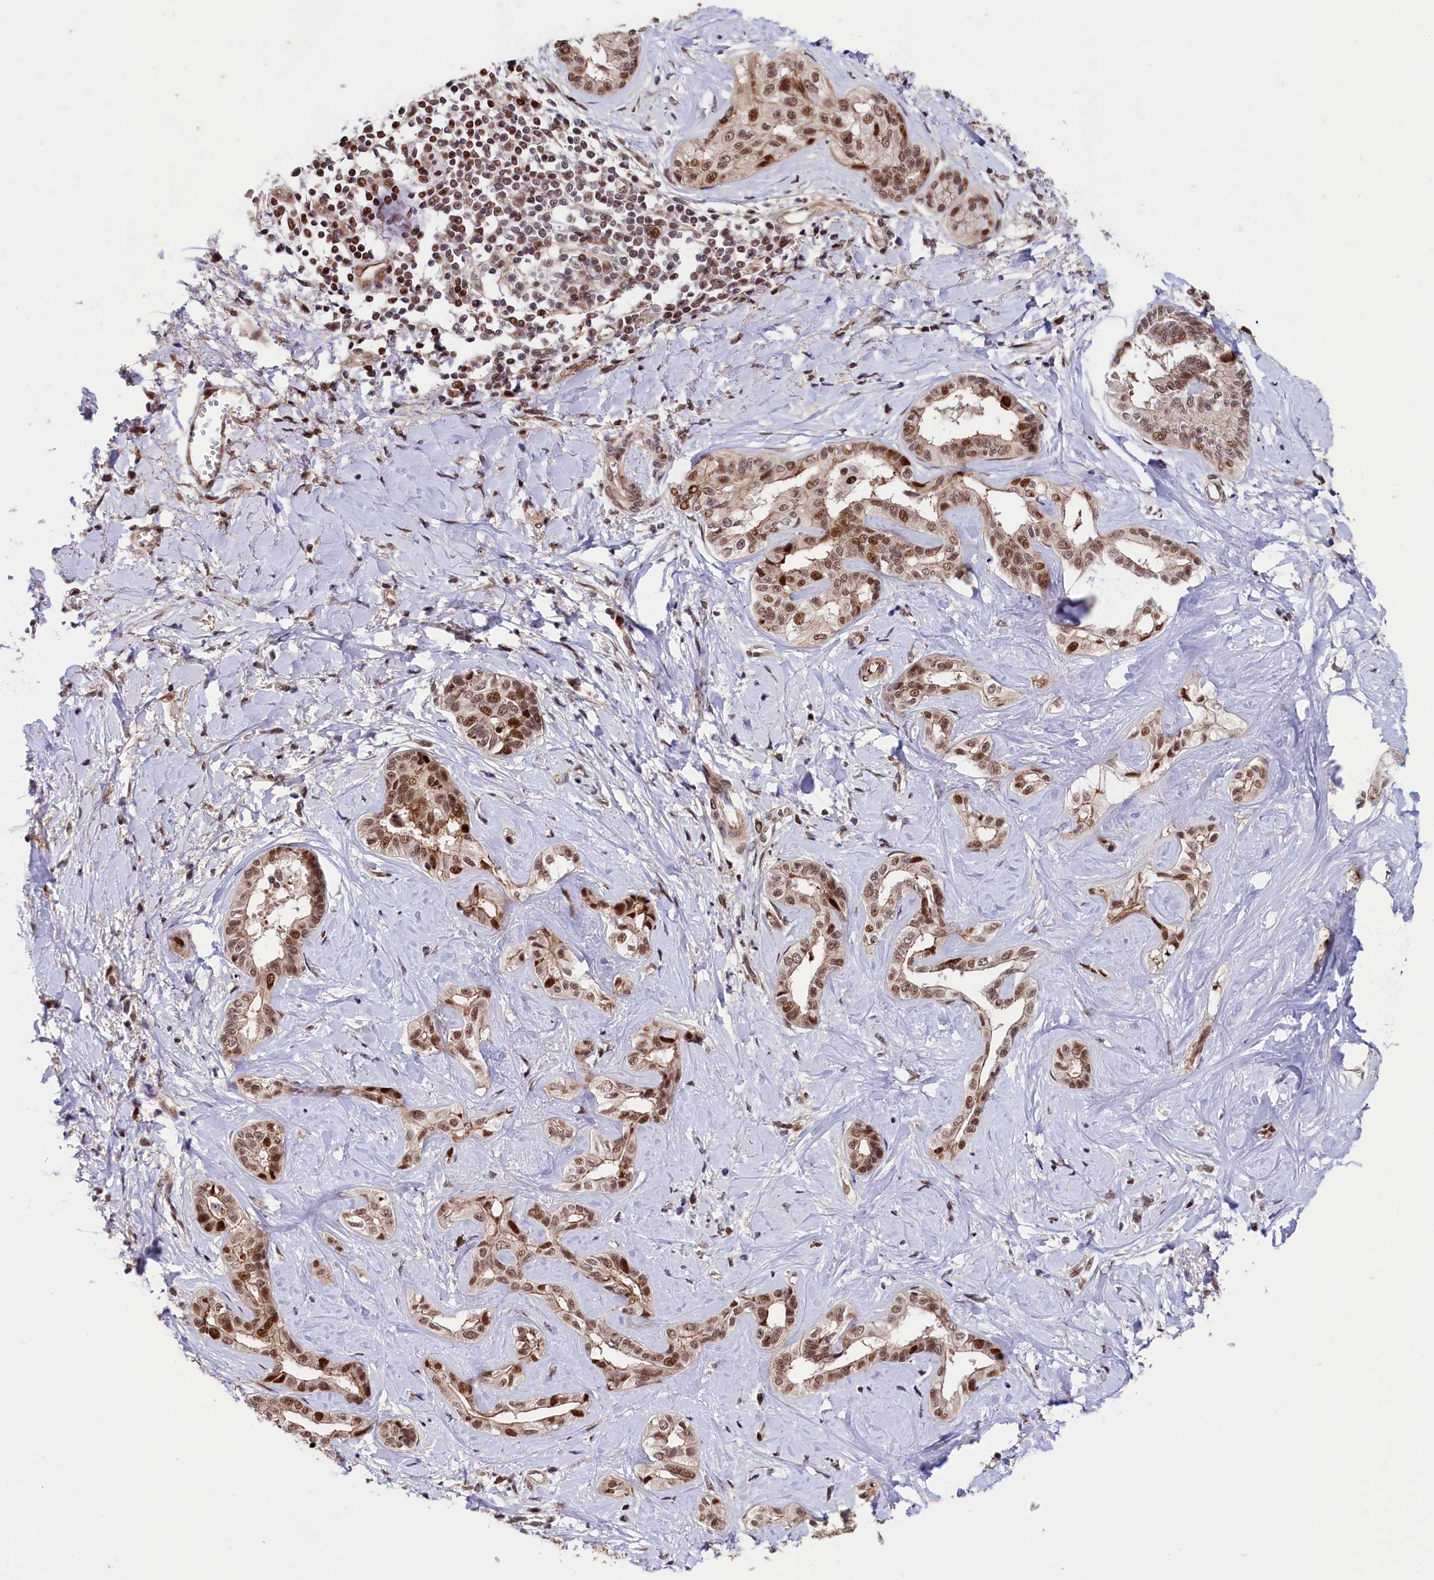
{"staining": {"intensity": "moderate", "quantity": ">75%", "location": "nuclear"}, "tissue": "liver cancer", "cell_type": "Tumor cells", "image_type": "cancer", "snomed": [{"axis": "morphology", "description": "Cholangiocarcinoma"}, {"axis": "topography", "description": "Liver"}], "caption": "Immunohistochemistry staining of cholangiocarcinoma (liver), which exhibits medium levels of moderate nuclear staining in approximately >75% of tumor cells indicating moderate nuclear protein staining. The staining was performed using DAB (3,3'-diaminobenzidine) (brown) for protein detection and nuclei were counterstained in hematoxylin (blue).", "gene": "LEO1", "patient": {"sex": "female", "age": 77}}